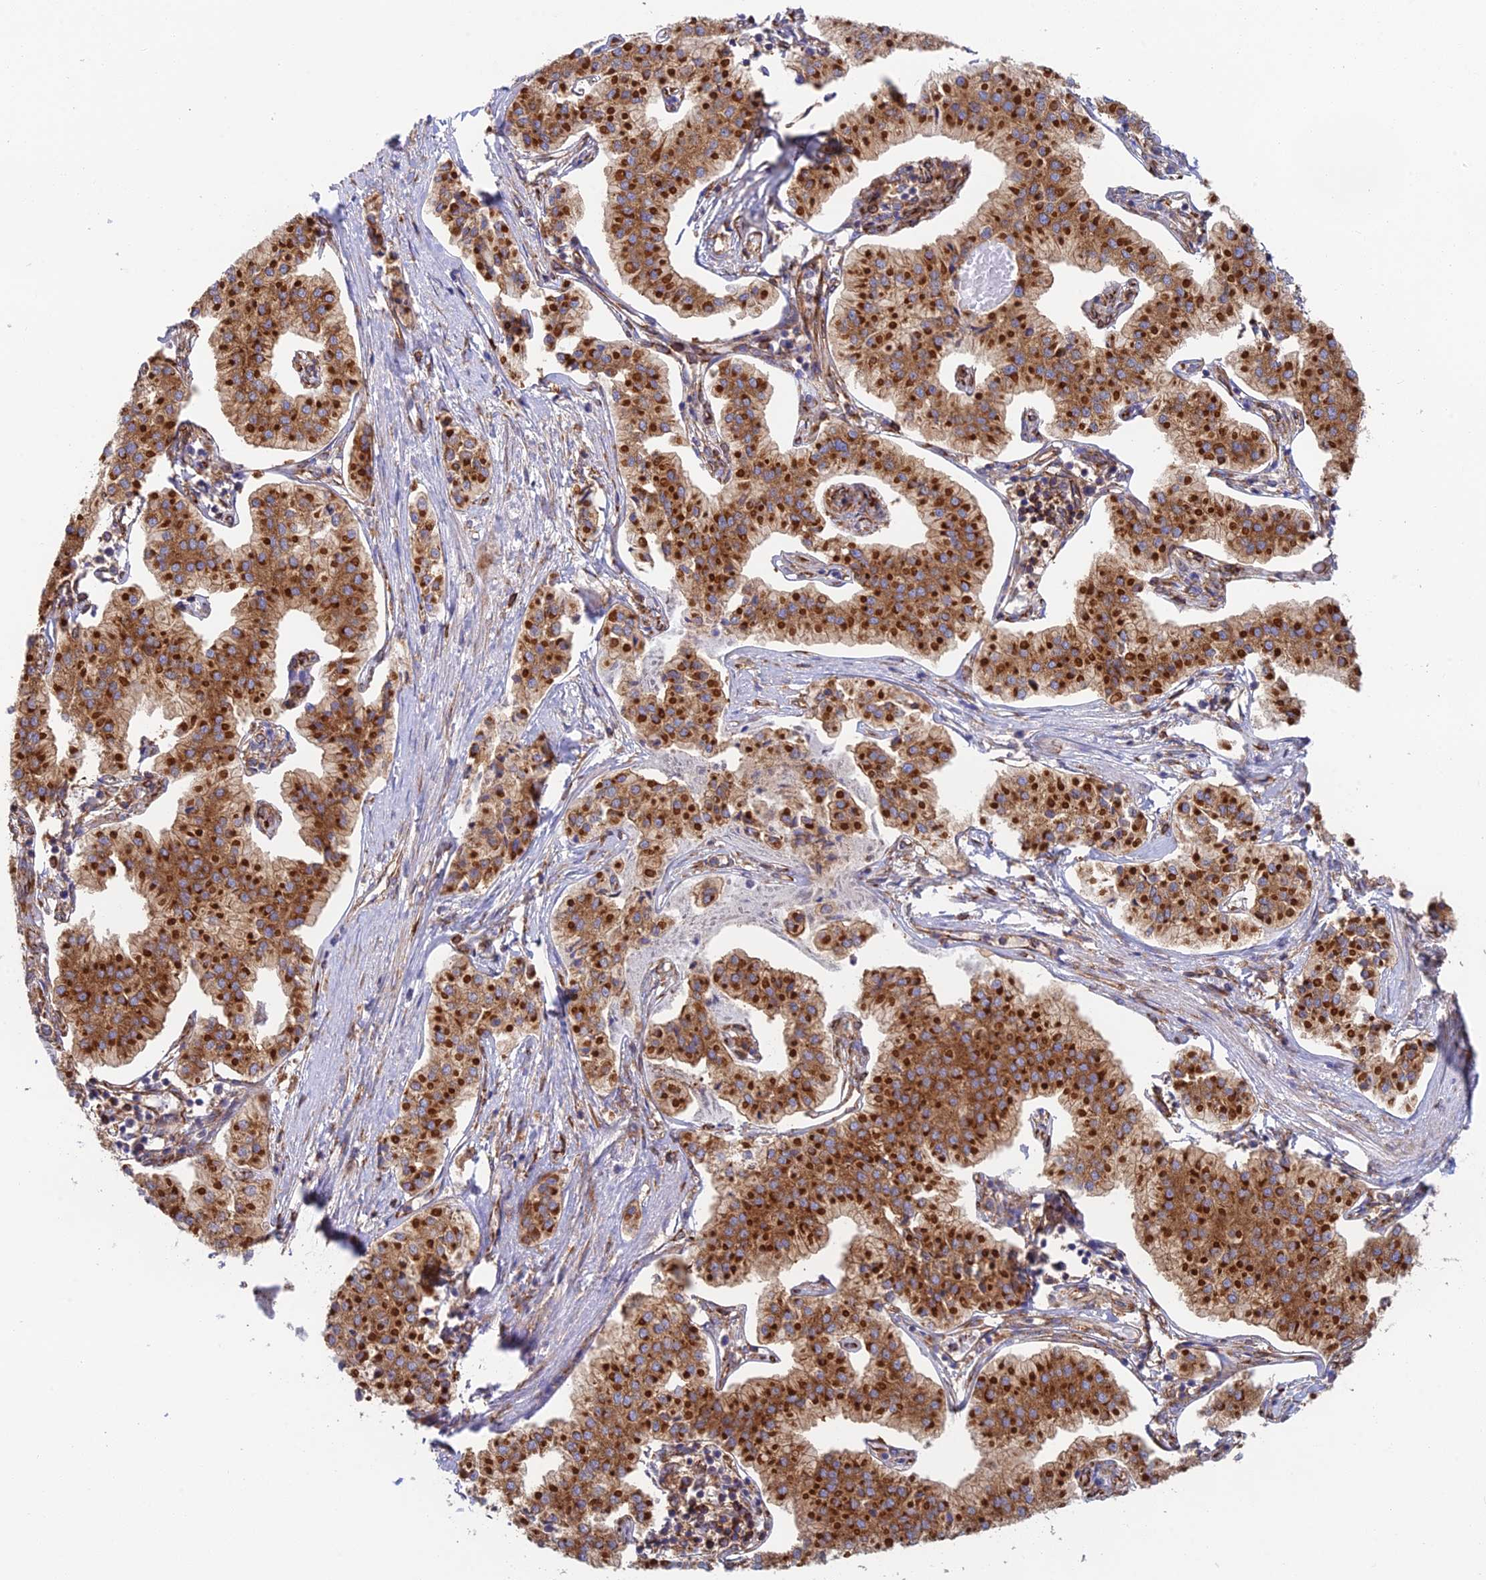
{"staining": {"intensity": "strong", "quantity": ">75%", "location": "cytoplasmic/membranous"}, "tissue": "pancreatic cancer", "cell_type": "Tumor cells", "image_type": "cancer", "snomed": [{"axis": "morphology", "description": "Adenocarcinoma, NOS"}, {"axis": "topography", "description": "Pancreas"}], "caption": "Pancreatic adenocarcinoma stained for a protein (brown) displays strong cytoplasmic/membranous positive positivity in approximately >75% of tumor cells.", "gene": "CCDC69", "patient": {"sex": "female", "age": 50}}